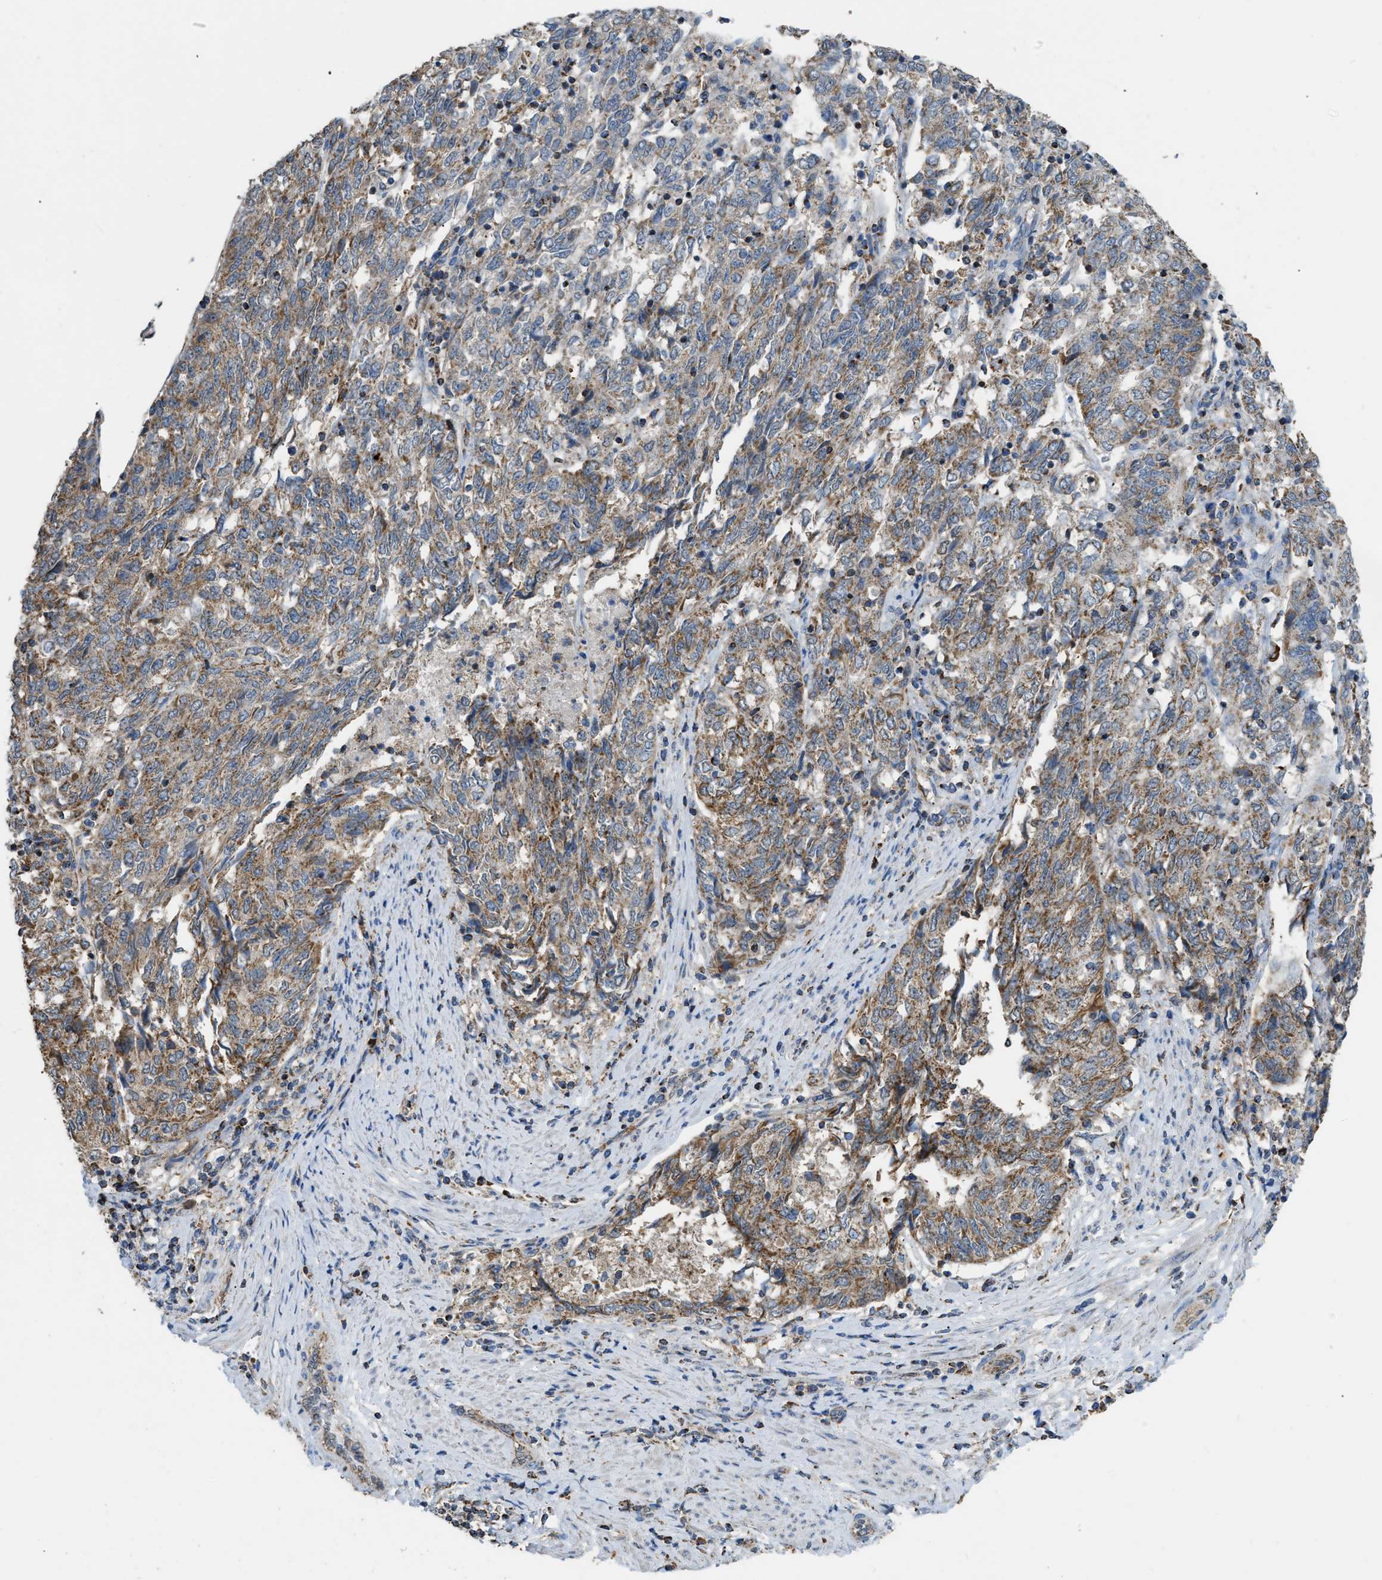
{"staining": {"intensity": "weak", "quantity": ">75%", "location": "cytoplasmic/membranous"}, "tissue": "endometrial cancer", "cell_type": "Tumor cells", "image_type": "cancer", "snomed": [{"axis": "morphology", "description": "Adenocarcinoma, NOS"}, {"axis": "topography", "description": "Endometrium"}], "caption": "Immunohistochemistry photomicrograph of human endometrial cancer (adenocarcinoma) stained for a protein (brown), which reveals low levels of weak cytoplasmic/membranous expression in approximately >75% of tumor cells.", "gene": "ETFB", "patient": {"sex": "female", "age": 80}}